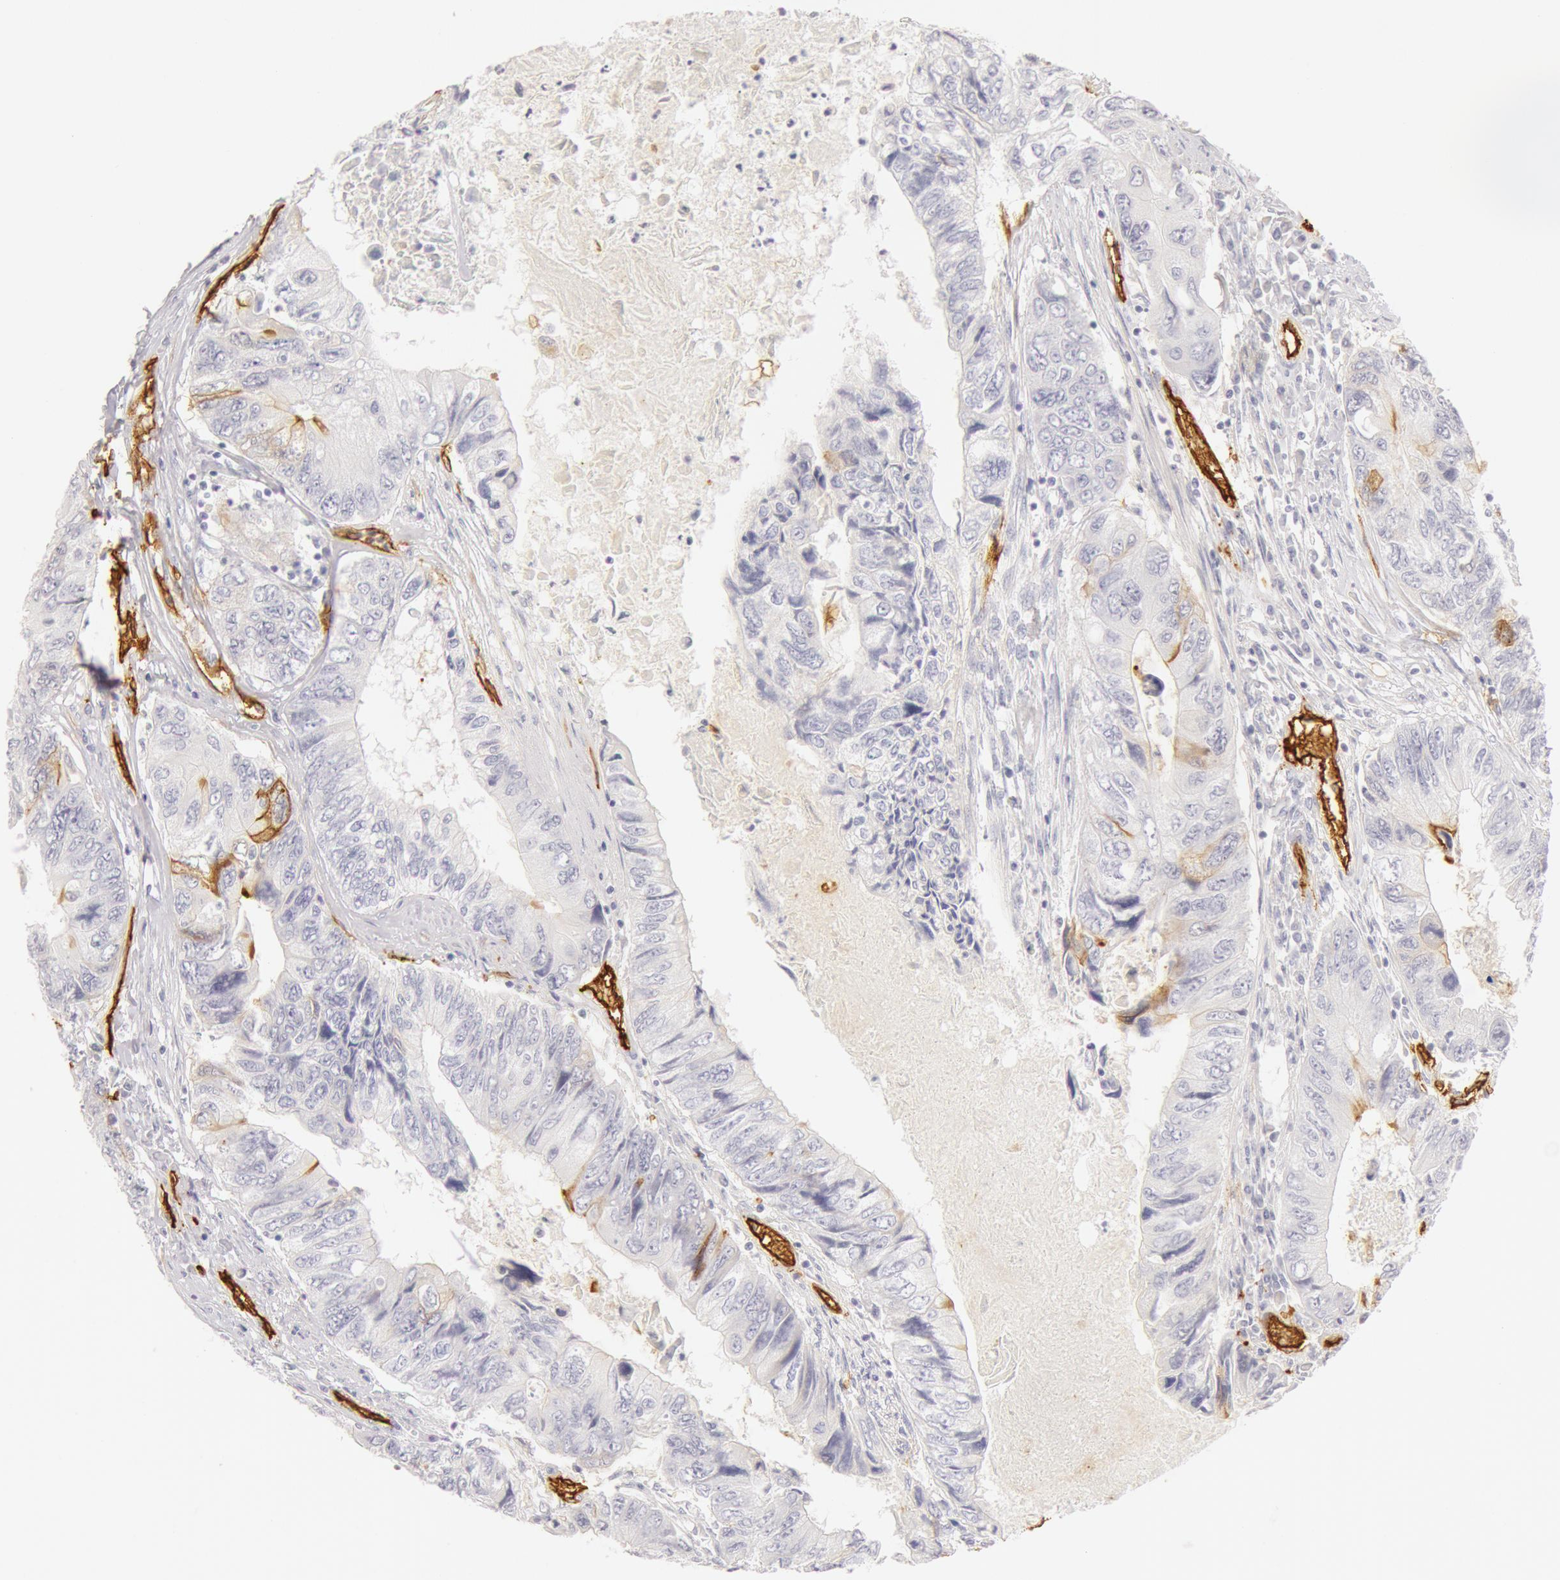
{"staining": {"intensity": "negative", "quantity": "none", "location": "none"}, "tissue": "colorectal cancer", "cell_type": "Tumor cells", "image_type": "cancer", "snomed": [{"axis": "morphology", "description": "Adenocarcinoma, NOS"}, {"axis": "topography", "description": "Rectum"}], "caption": "This is an immunohistochemistry (IHC) micrograph of colorectal adenocarcinoma. There is no expression in tumor cells.", "gene": "AQP1", "patient": {"sex": "female", "age": 82}}